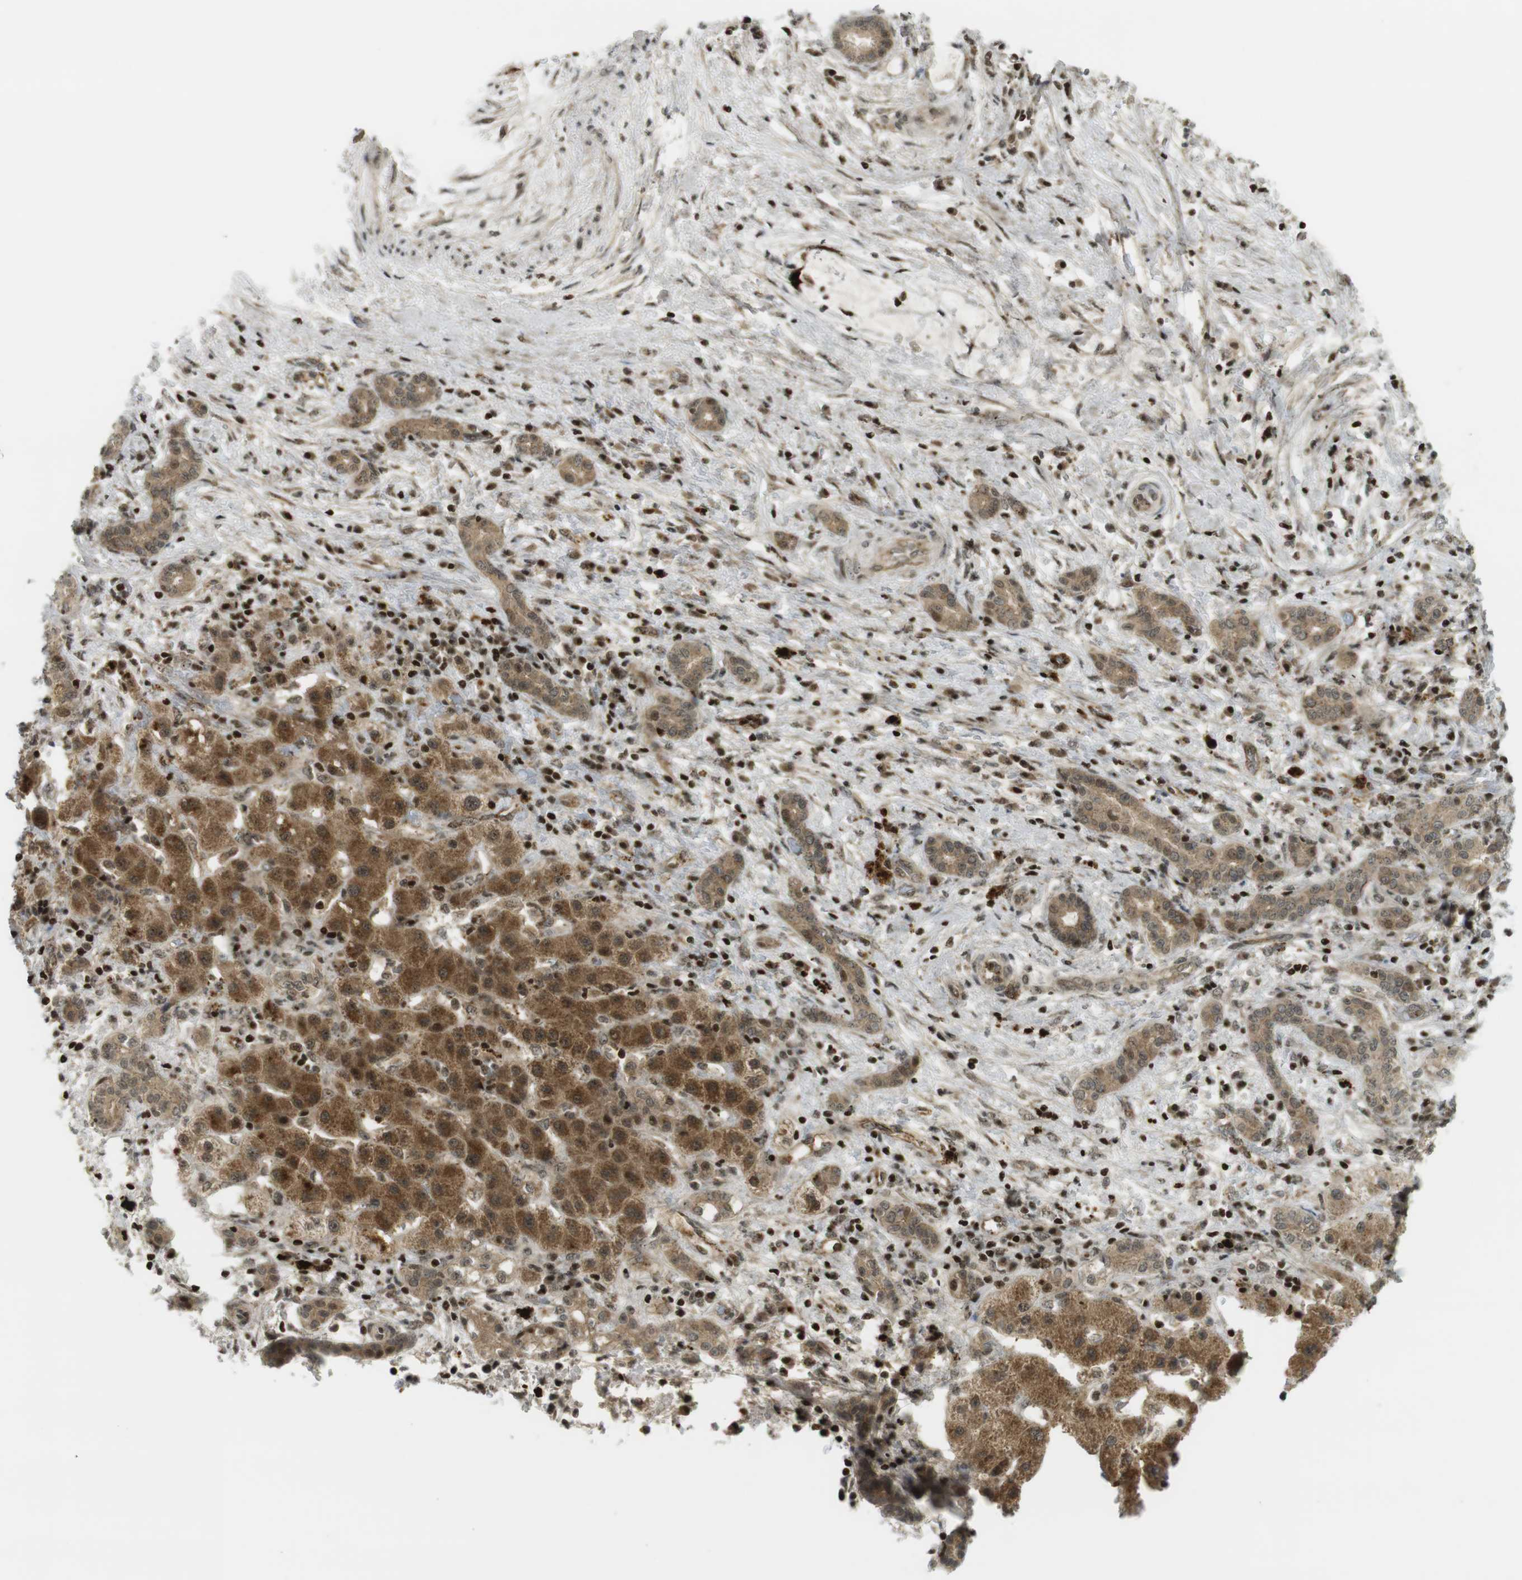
{"staining": {"intensity": "moderate", "quantity": ">75%", "location": "cytoplasmic/membranous,nuclear"}, "tissue": "liver cancer", "cell_type": "Tumor cells", "image_type": "cancer", "snomed": [{"axis": "morphology", "description": "Cholangiocarcinoma"}, {"axis": "topography", "description": "Liver"}], "caption": "A high-resolution micrograph shows IHC staining of liver cholangiocarcinoma, which displays moderate cytoplasmic/membranous and nuclear expression in approximately >75% of tumor cells.", "gene": "PPP1R13B", "patient": {"sex": "female", "age": 73}}